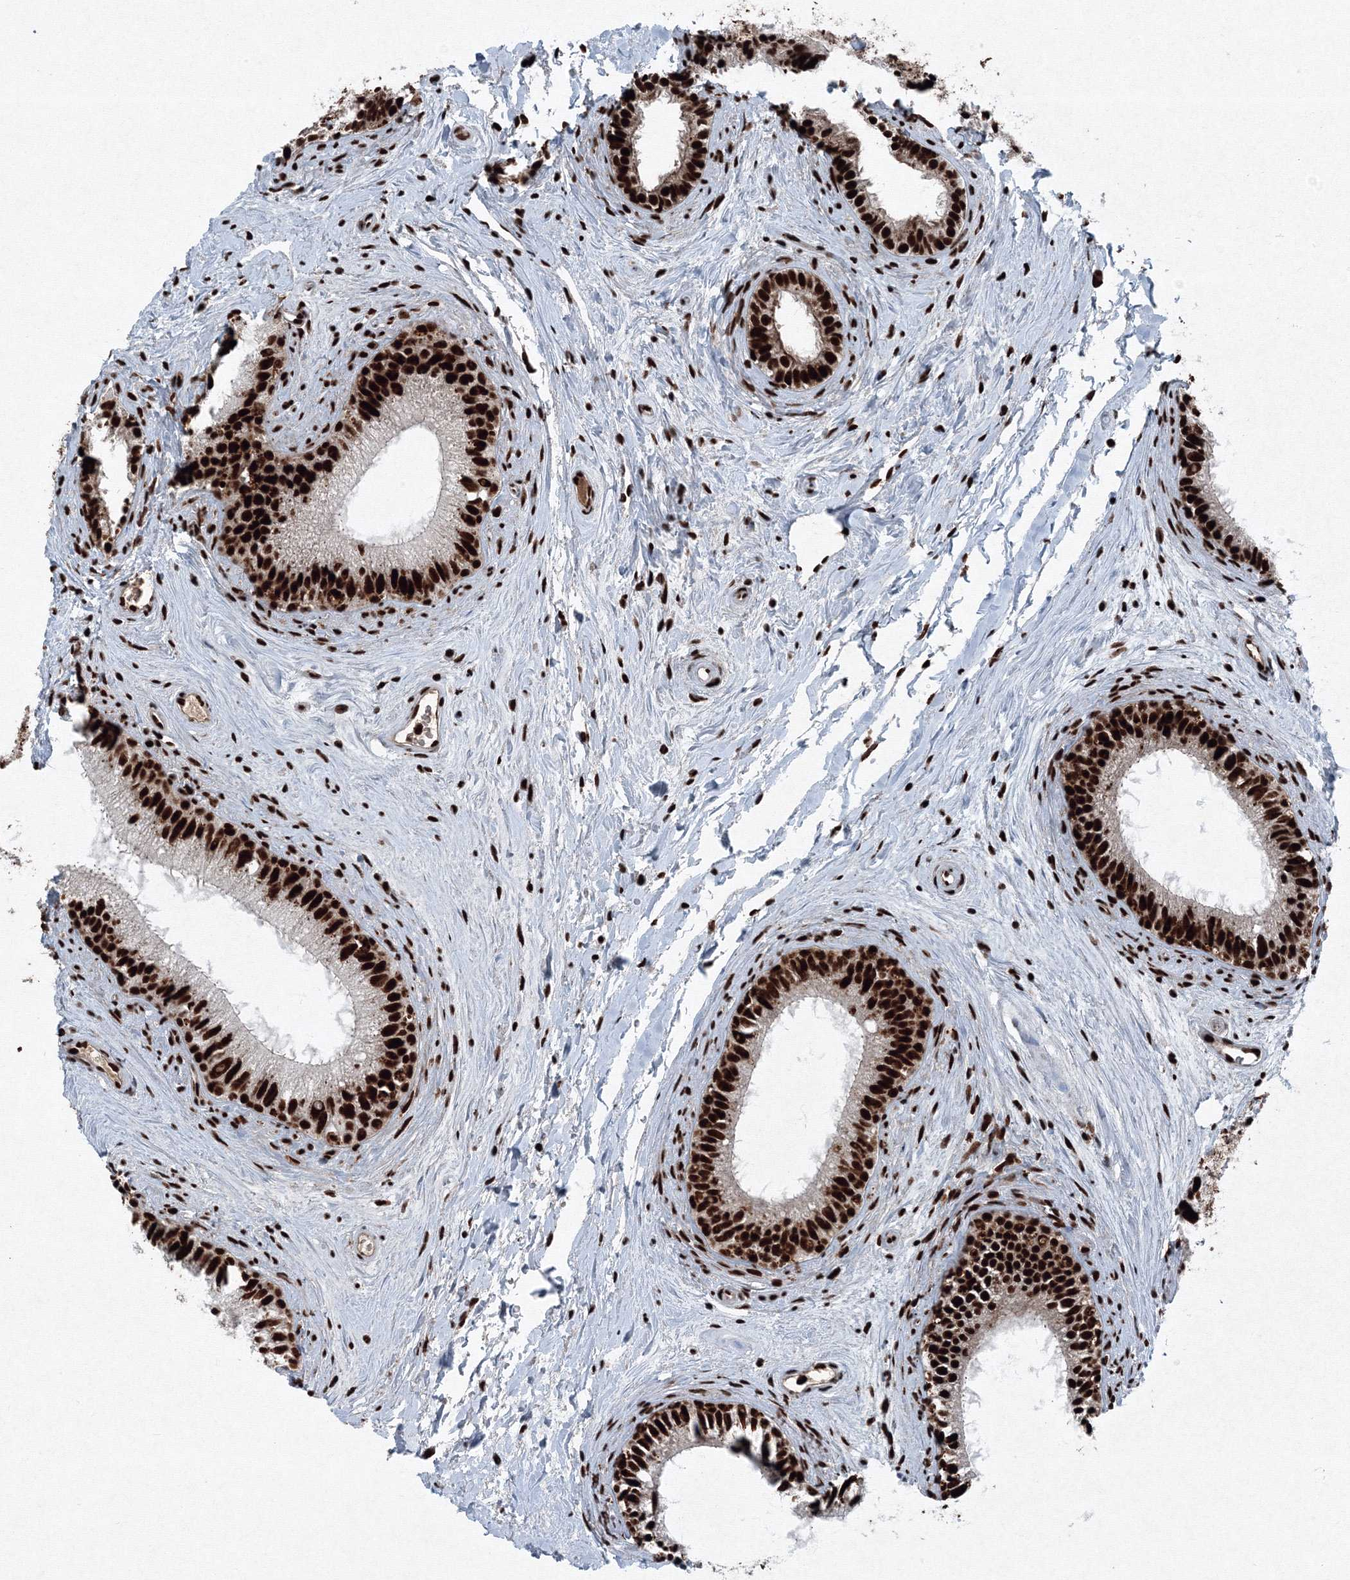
{"staining": {"intensity": "strong", "quantity": ">75%", "location": "nuclear"}, "tissue": "epididymis", "cell_type": "Glandular cells", "image_type": "normal", "snomed": [{"axis": "morphology", "description": "Normal tissue, NOS"}, {"axis": "topography", "description": "Epididymis"}], "caption": "Immunohistochemical staining of normal human epididymis displays high levels of strong nuclear expression in about >75% of glandular cells.", "gene": "SNRPC", "patient": {"sex": "male", "age": 71}}